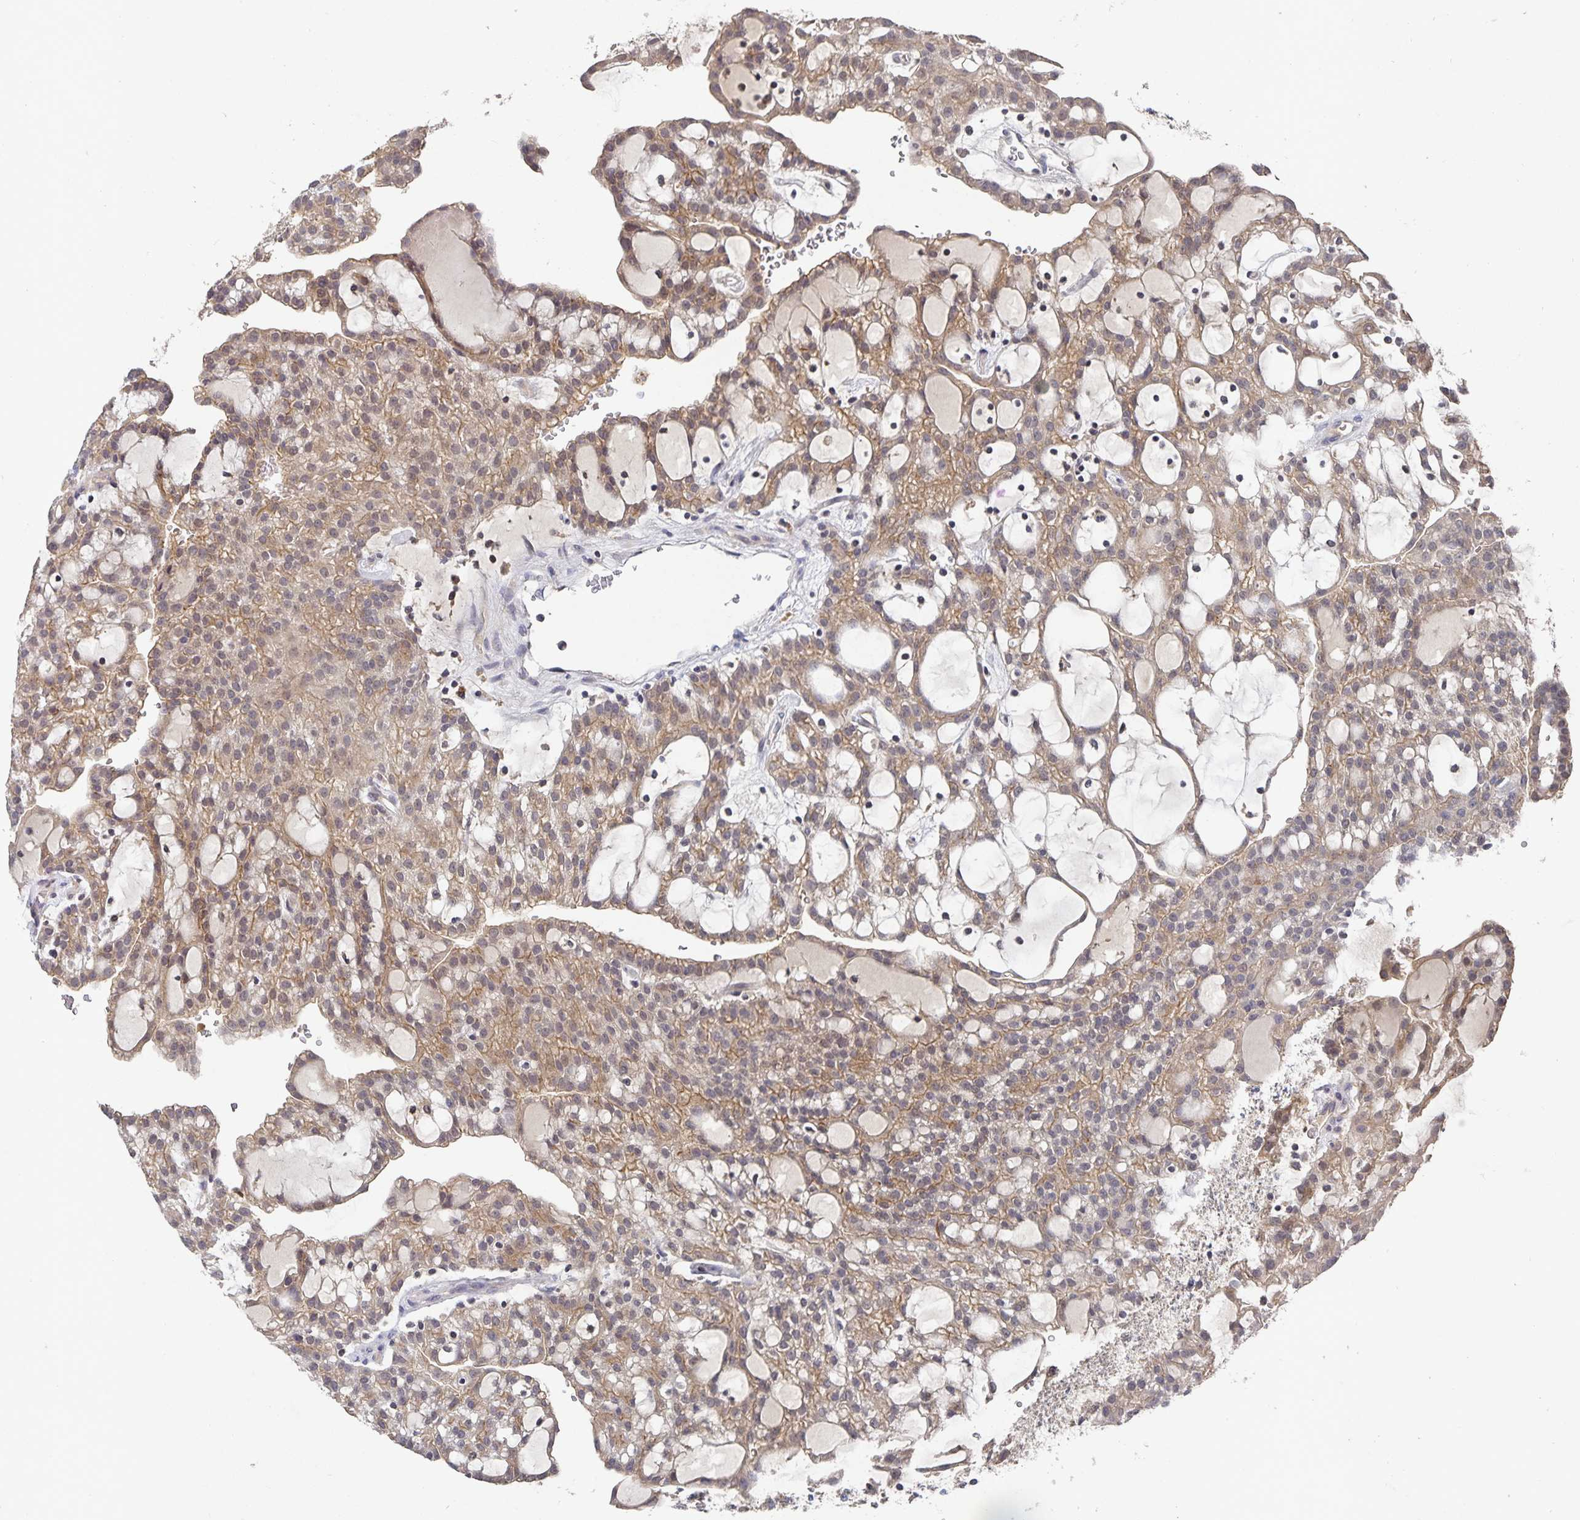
{"staining": {"intensity": "moderate", "quantity": ">75%", "location": "cytoplasmic/membranous"}, "tissue": "renal cancer", "cell_type": "Tumor cells", "image_type": "cancer", "snomed": [{"axis": "morphology", "description": "Adenocarcinoma, NOS"}, {"axis": "topography", "description": "Kidney"}], "caption": "Immunohistochemistry of adenocarcinoma (renal) shows medium levels of moderate cytoplasmic/membranous expression in about >75% of tumor cells.", "gene": "HEPN1", "patient": {"sex": "male", "age": 63}}